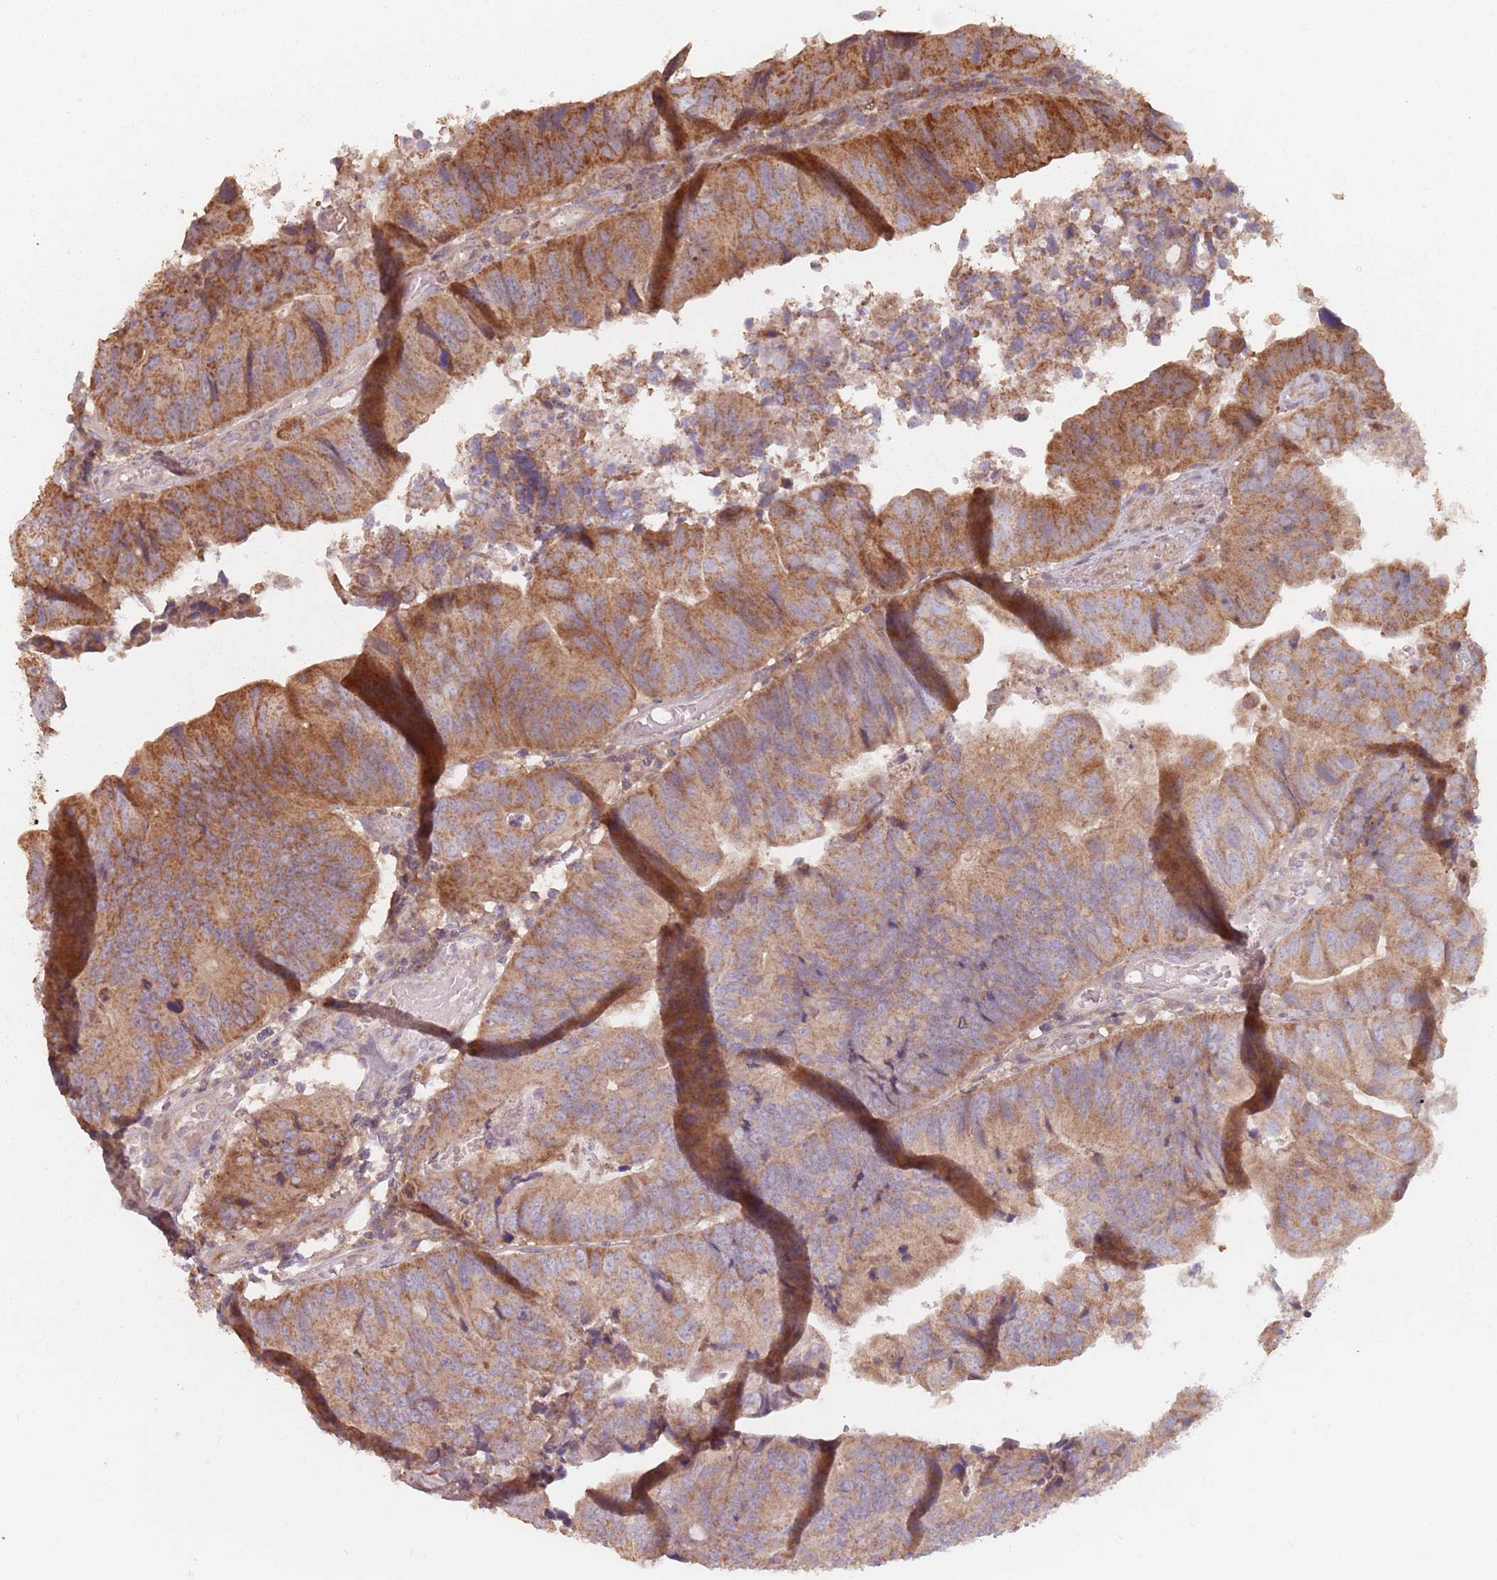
{"staining": {"intensity": "moderate", "quantity": ">75%", "location": "cytoplasmic/membranous"}, "tissue": "colorectal cancer", "cell_type": "Tumor cells", "image_type": "cancer", "snomed": [{"axis": "morphology", "description": "Adenocarcinoma, NOS"}, {"axis": "topography", "description": "Colon"}], "caption": "Immunohistochemical staining of human adenocarcinoma (colorectal) demonstrates medium levels of moderate cytoplasmic/membranous protein staining in about >75% of tumor cells. (IHC, brightfield microscopy, high magnification).", "gene": "VPS52", "patient": {"sex": "female", "age": 67}}